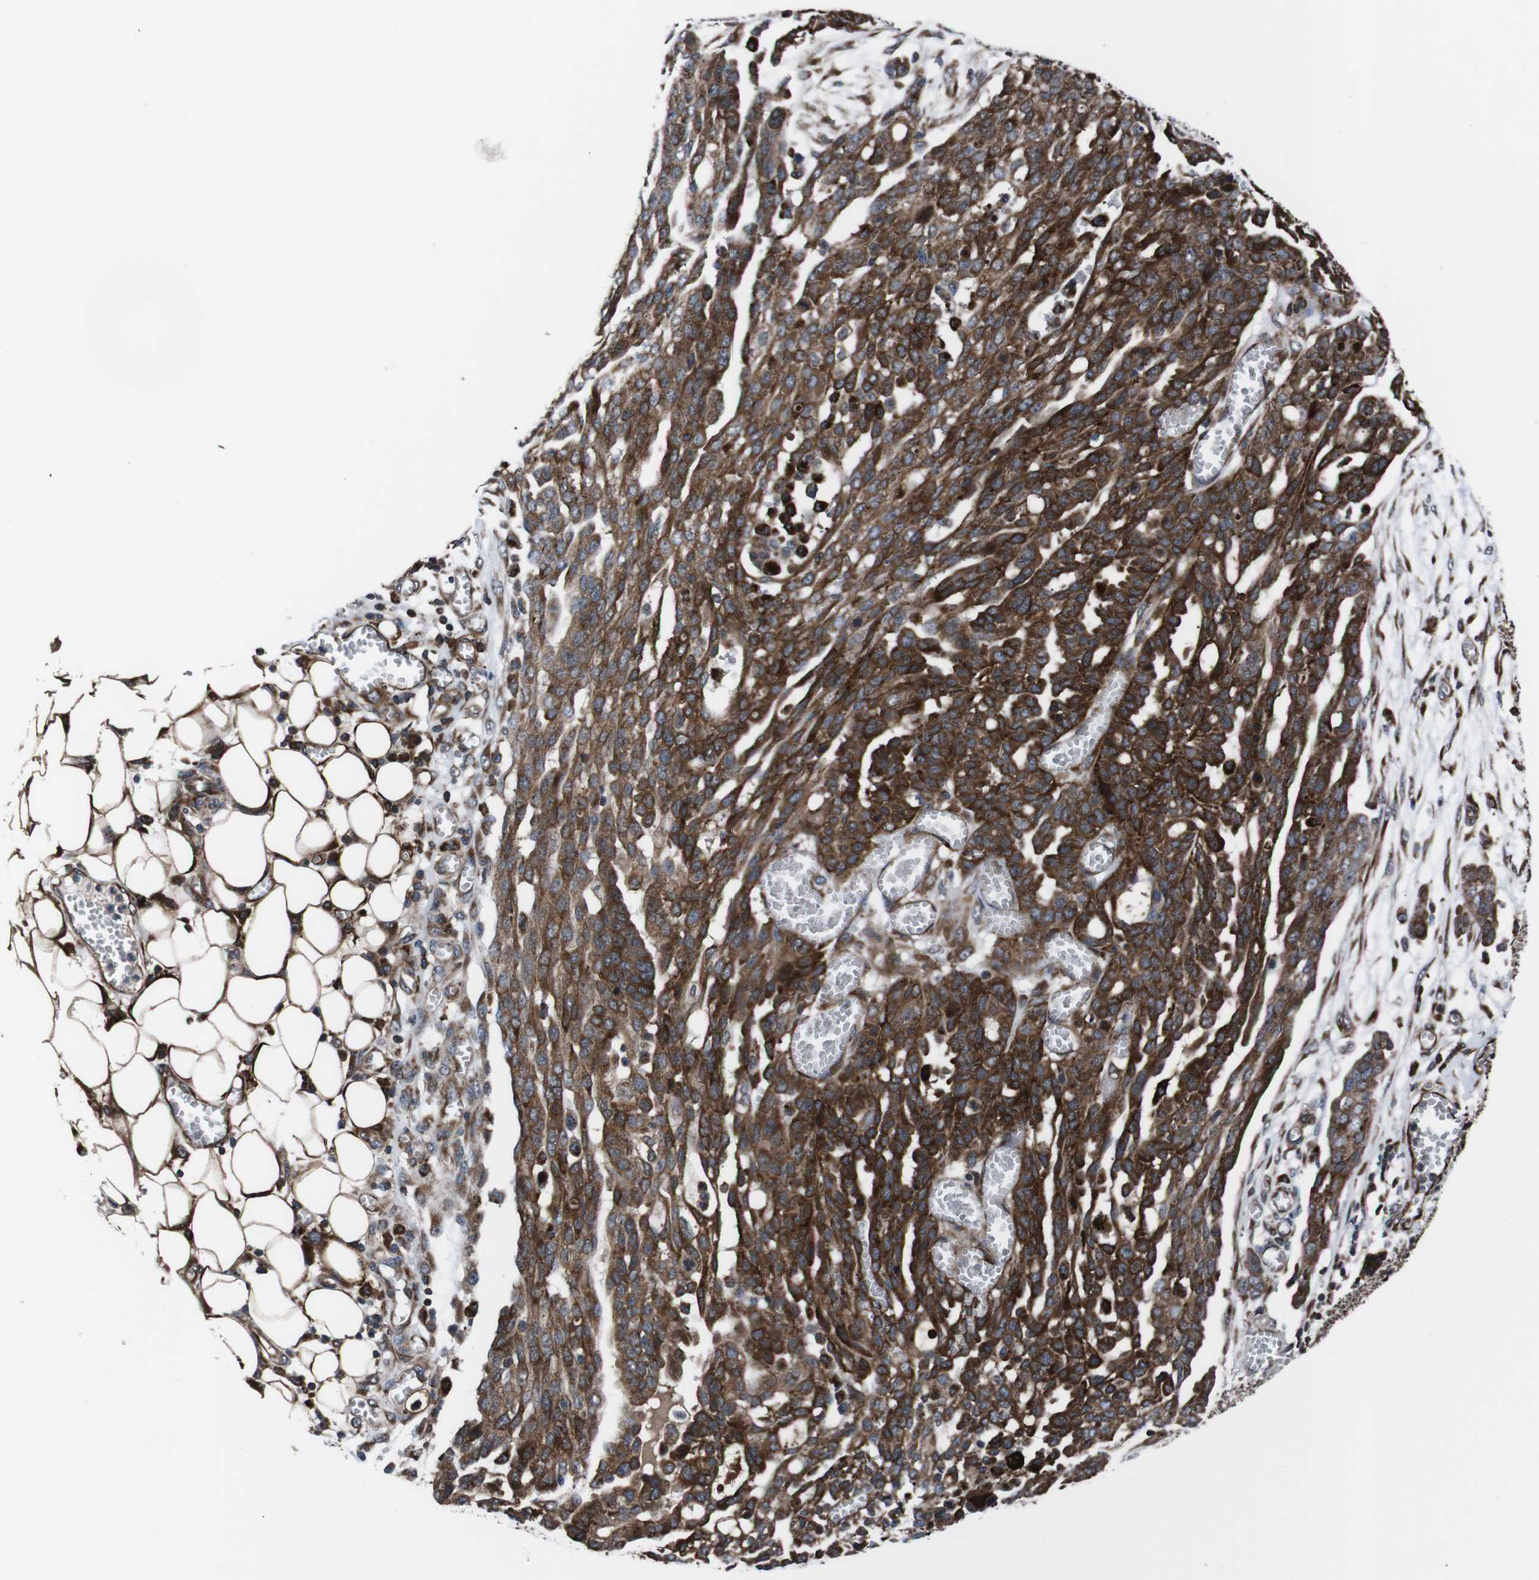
{"staining": {"intensity": "strong", "quantity": ">75%", "location": "cytoplasmic/membranous"}, "tissue": "ovarian cancer", "cell_type": "Tumor cells", "image_type": "cancer", "snomed": [{"axis": "morphology", "description": "Cystadenocarcinoma, serous, NOS"}, {"axis": "topography", "description": "Soft tissue"}, {"axis": "topography", "description": "Ovary"}], "caption": "A high-resolution image shows immunohistochemistry staining of serous cystadenocarcinoma (ovarian), which reveals strong cytoplasmic/membranous expression in about >75% of tumor cells.", "gene": "EIF4A2", "patient": {"sex": "female", "age": 57}}